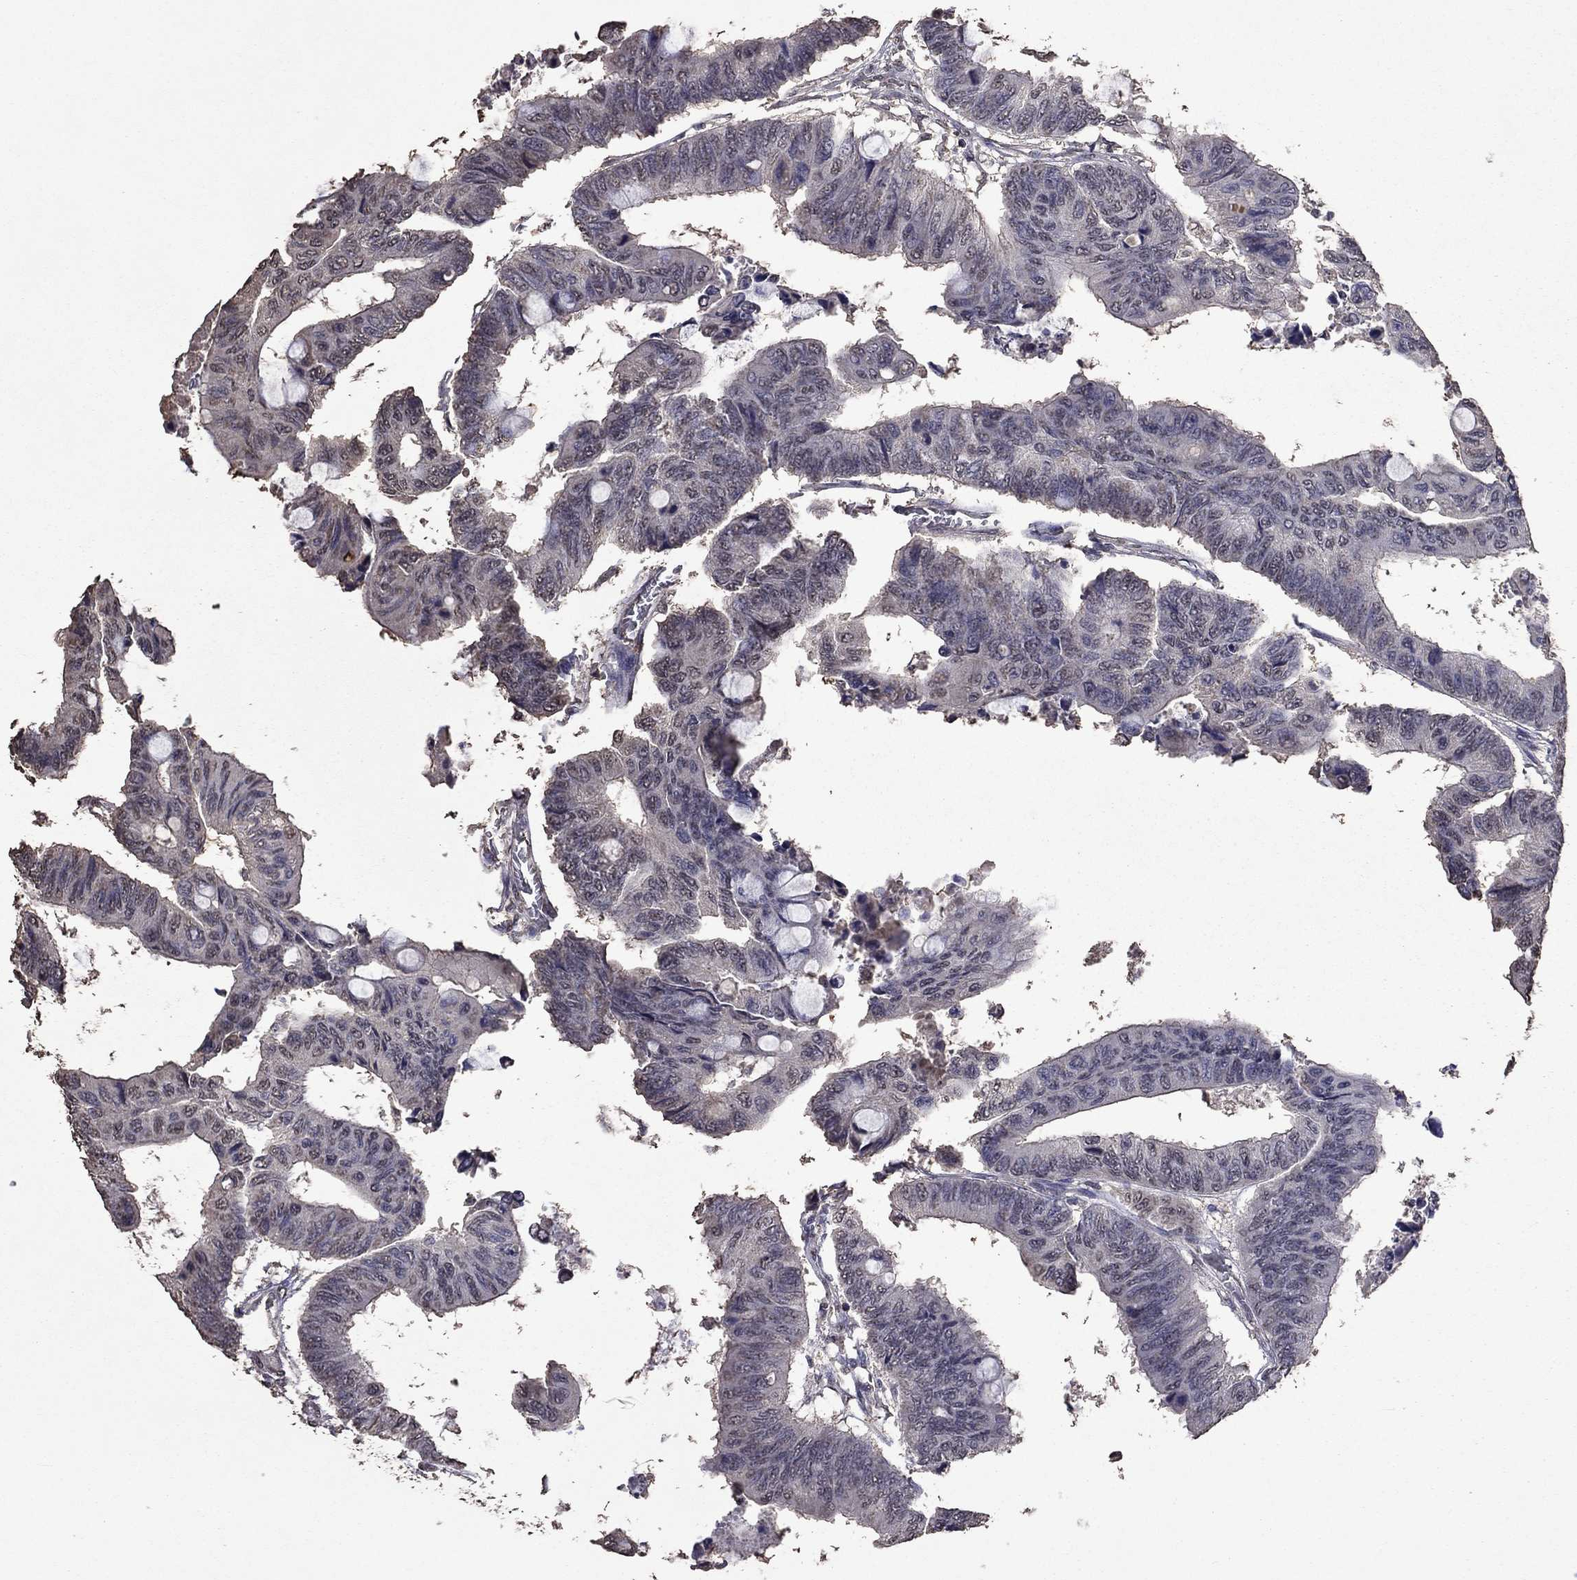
{"staining": {"intensity": "negative", "quantity": "none", "location": "none"}, "tissue": "colorectal cancer", "cell_type": "Tumor cells", "image_type": "cancer", "snomed": [{"axis": "morphology", "description": "Normal tissue, NOS"}, {"axis": "morphology", "description": "Adenocarcinoma, NOS"}, {"axis": "topography", "description": "Rectum"}, {"axis": "topography", "description": "Peripheral nerve tissue"}], "caption": "Image shows no protein positivity in tumor cells of colorectal adenocarcinoma tissue.", "gene": "SERPINA5", "patient": {"sex": "male", "age": 92}}